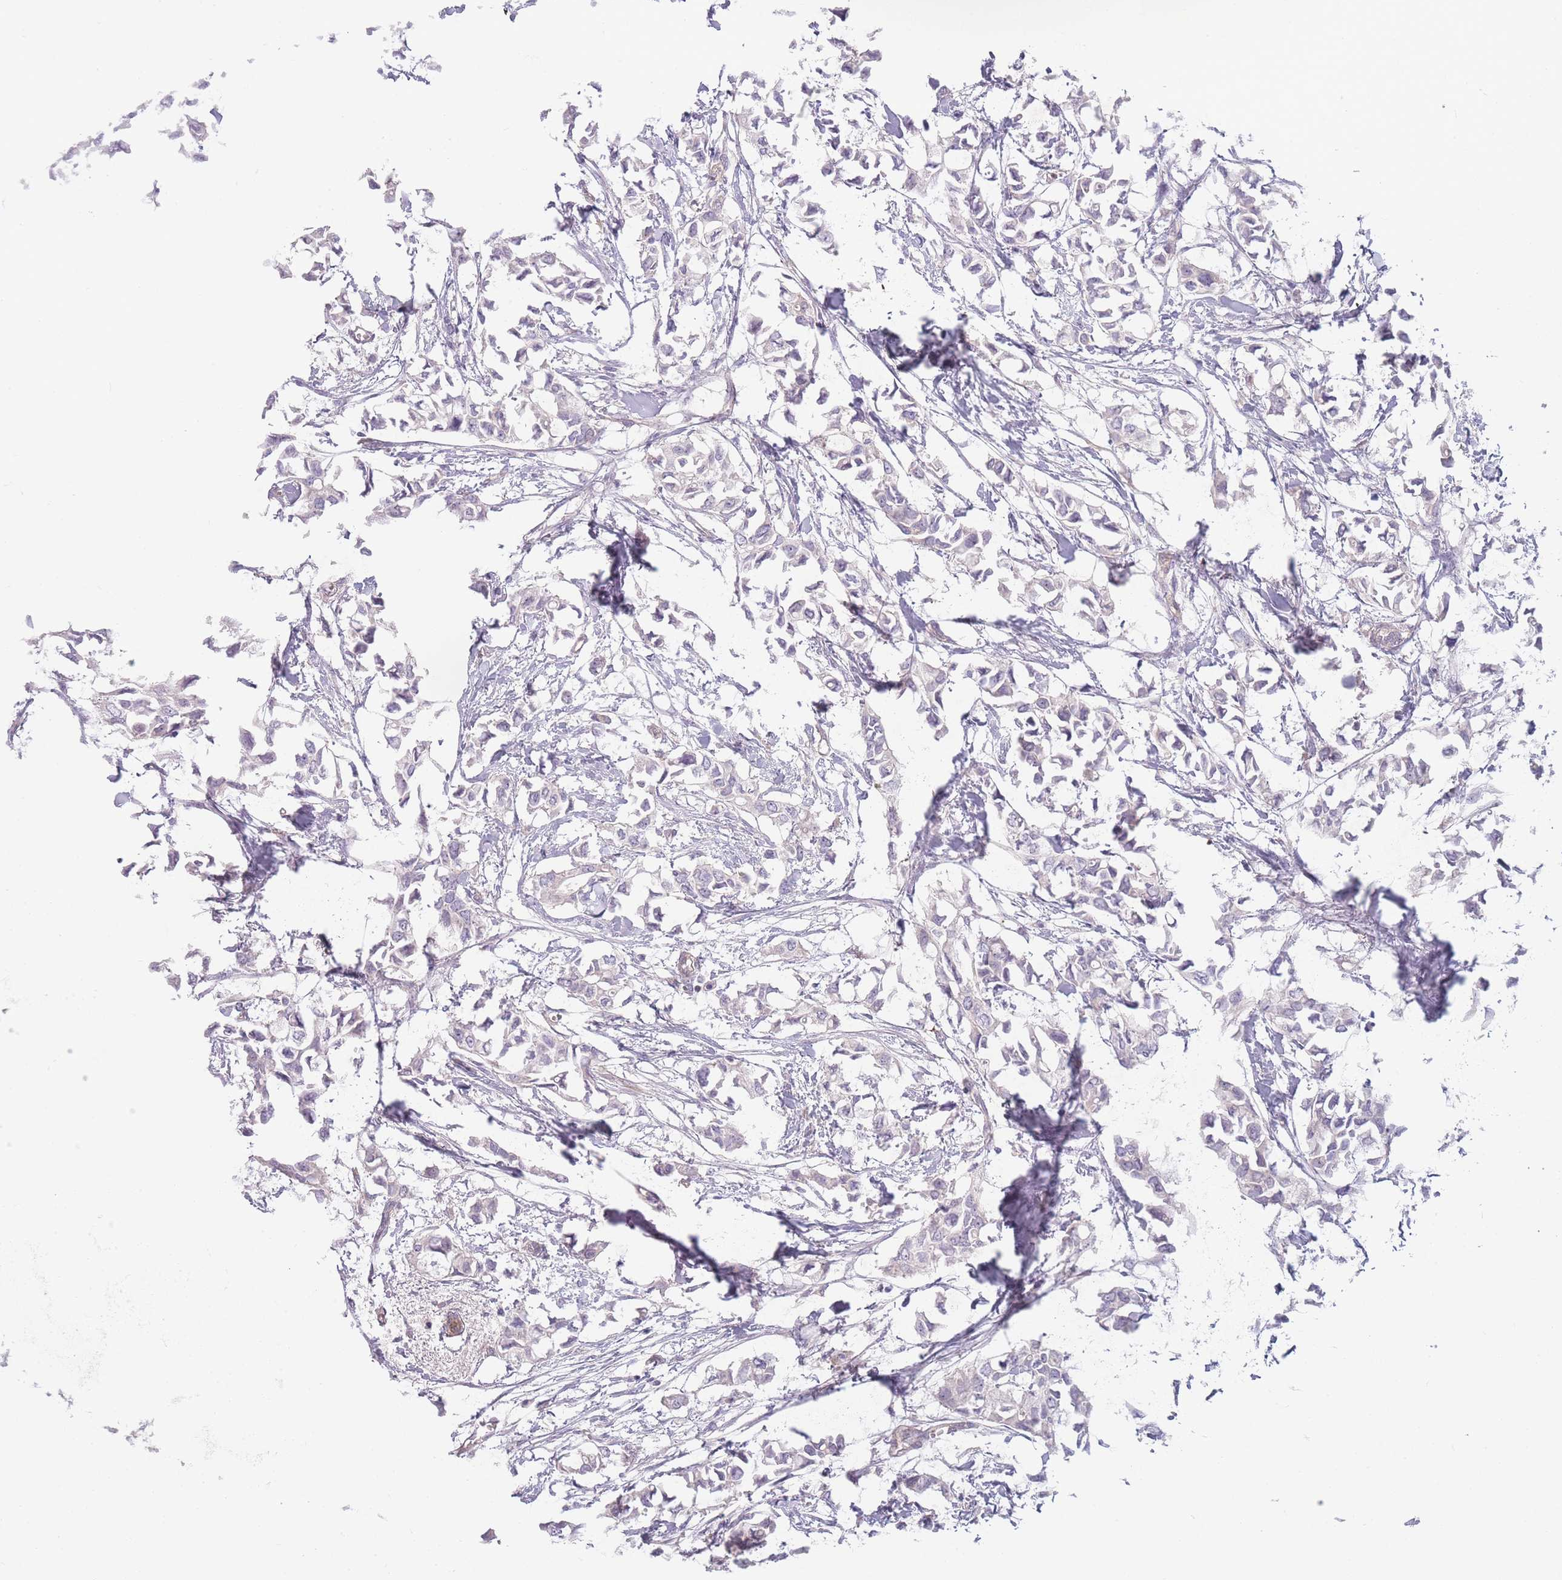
{"staining": {"intensity": "negative", "quantity": "none", "location": "none"}, "tissue": "breast cancer", "cell_type": "Tumor cells", "image_type": "cancer", "snomed": [{"axis": "morphology", "description": "Duct carcinoma"}, {"axis": "topography", "description": "Breast"}], "caption": "Breast cancer (invasive ductal carcinoma) was stained to show a protein in brown. There is no significant positivity in tumor cells. The staining is performed using DAB (3,3'-diaminobenzidine) brown chromogen with nuclei counter-stained in using hematoxylin.", "gene": "SPHKAP", "patient": {"sex": "female", "age": 41}}